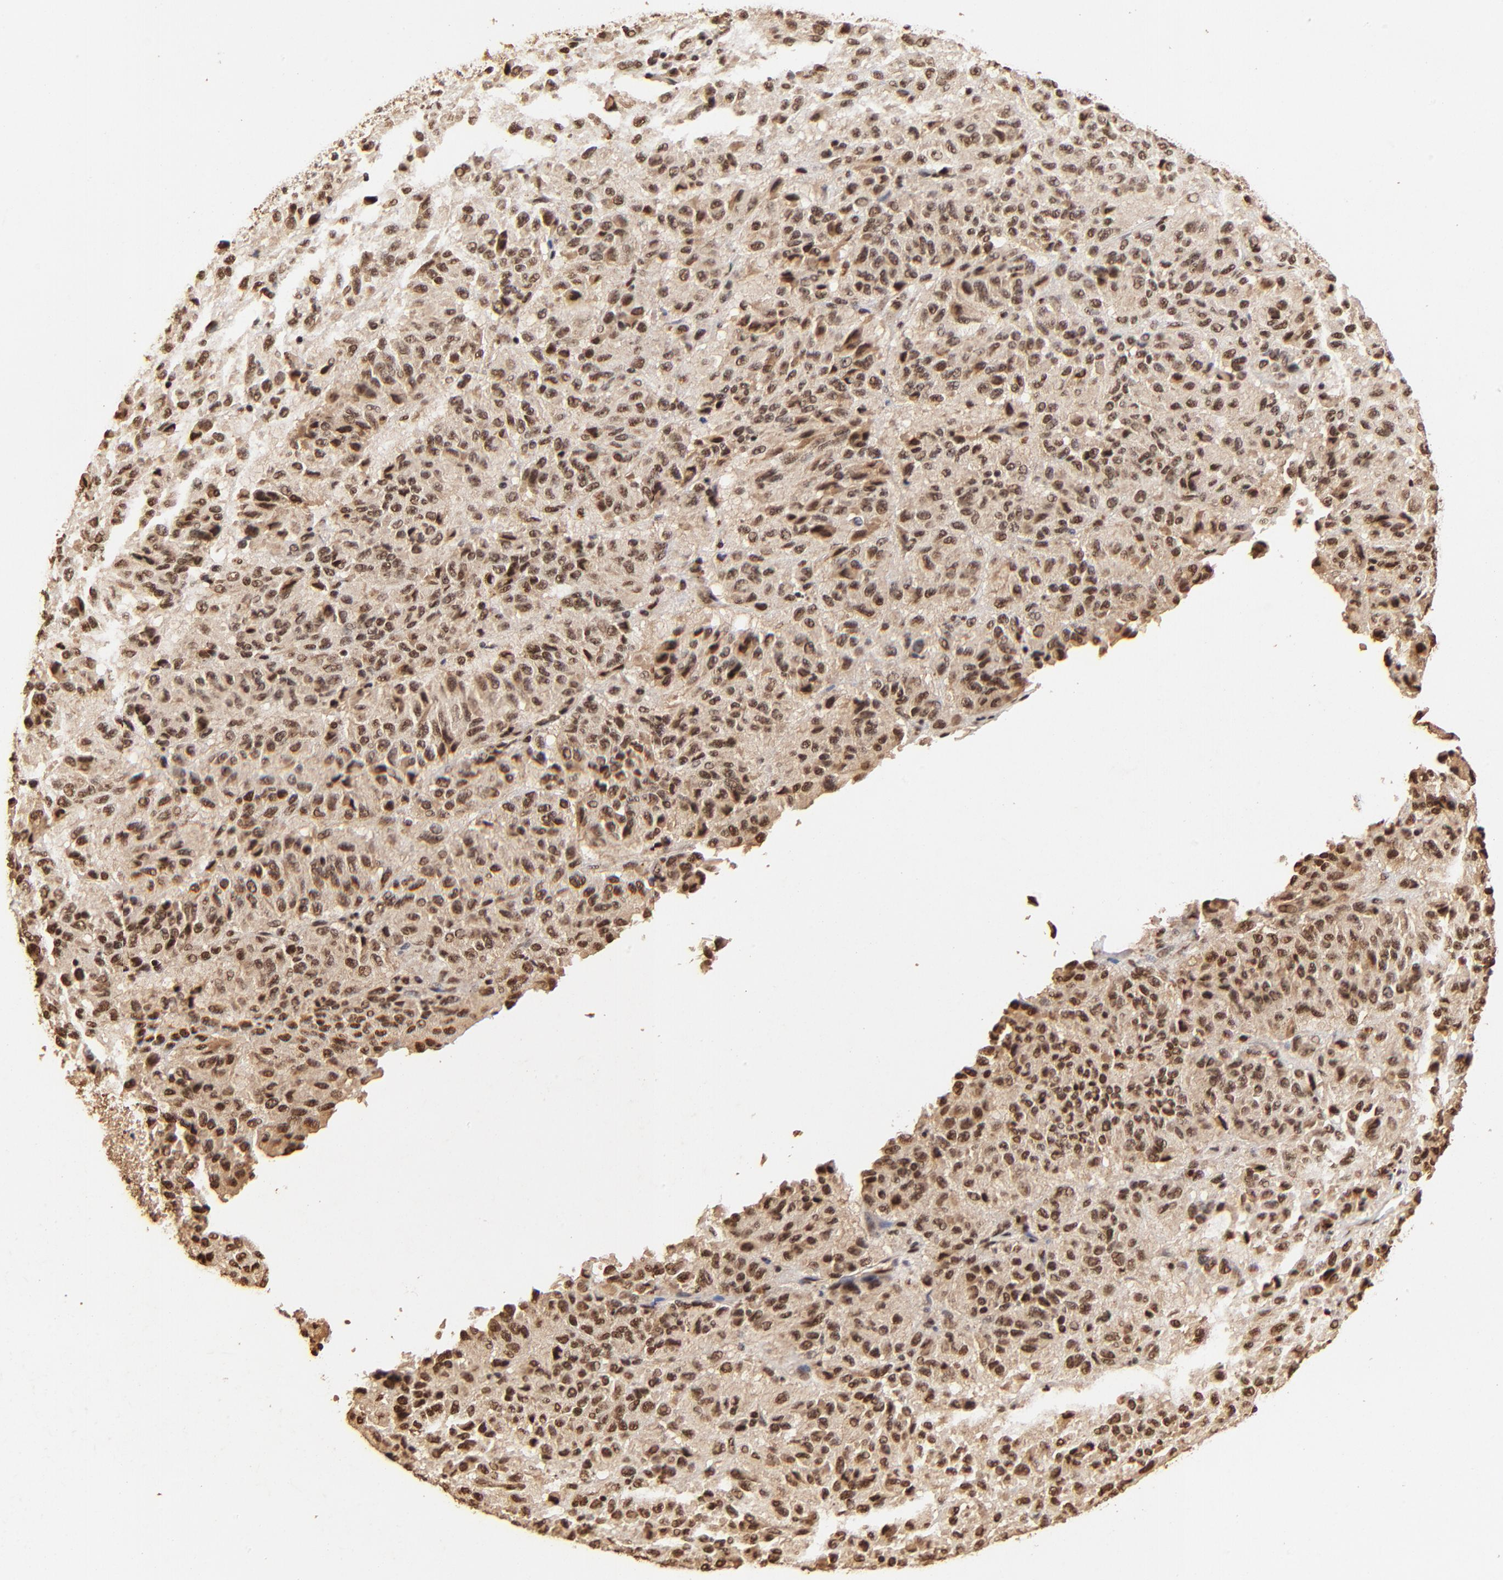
{"staining": {"intensity": "moderate", "quantity": ">75%", "location": "cytoplasmic/membranous,nuclear"}, "tissue": "melanoma", "cell_type": "Tumor cells", "image_type": "cancer", "snomed": [{"axis": "morphology", "description": "Malignant melanoma, Metastatic site"}, {"axis": "topography", "description": "Lung"}], "caption": "IHC histopathology image of neoplastic tissue: malignant melanoma (metastatic site) stained using immunohistochemistry exhibits medium levels of moderate protein expression localized specifically in the cytoplasmic/membranous and nuclear of tumor cells, appearing as a cytoplasmic/membranous and nuclear brown color.", "gene": "MED12", "patient": {"sex": "male", "age": 64}}